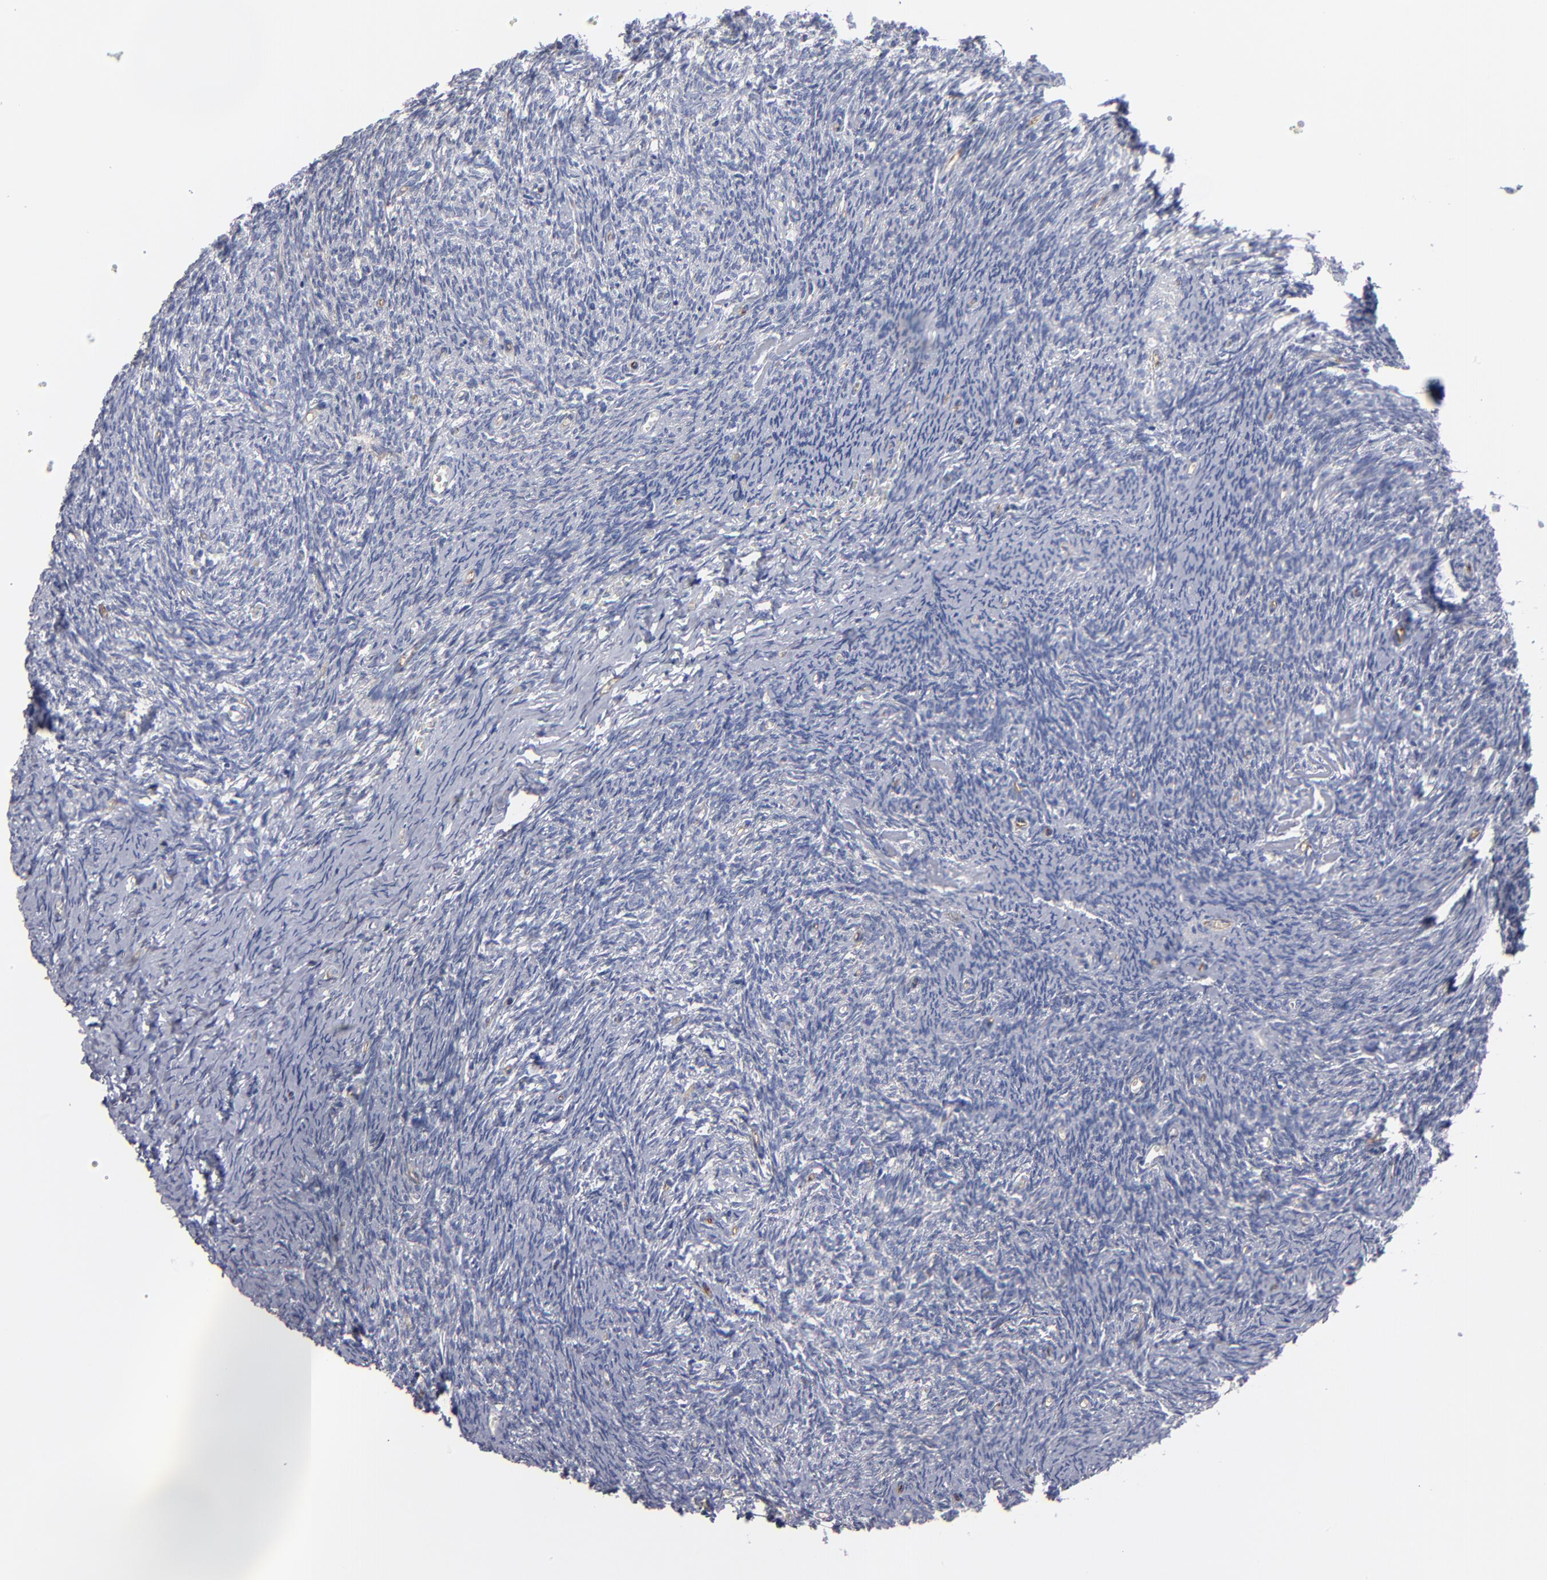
{"staining": {"intensity": "negative", "quantity": "none", "location": "none"}, "tissue": "ovary", "cell_type": "Ovarian stroma cells", "image_type": "normal", "snomed": [{"axis": "morphology", "description": "Normal tissue, NOS"}, {"axis": "topography", "description": "Ovary"}], "caption": "High magnification brightfield microscopy of benign ovary stained with DAB (brown) and counterstained with hematoxylin (blue): ovarian stroma cells show no significant positivity. (Immunohistochemistry, brightfield microscopy, high magnification).", "gene": "TM4SF1", "patient": {"sex": "female", "age": 54}}